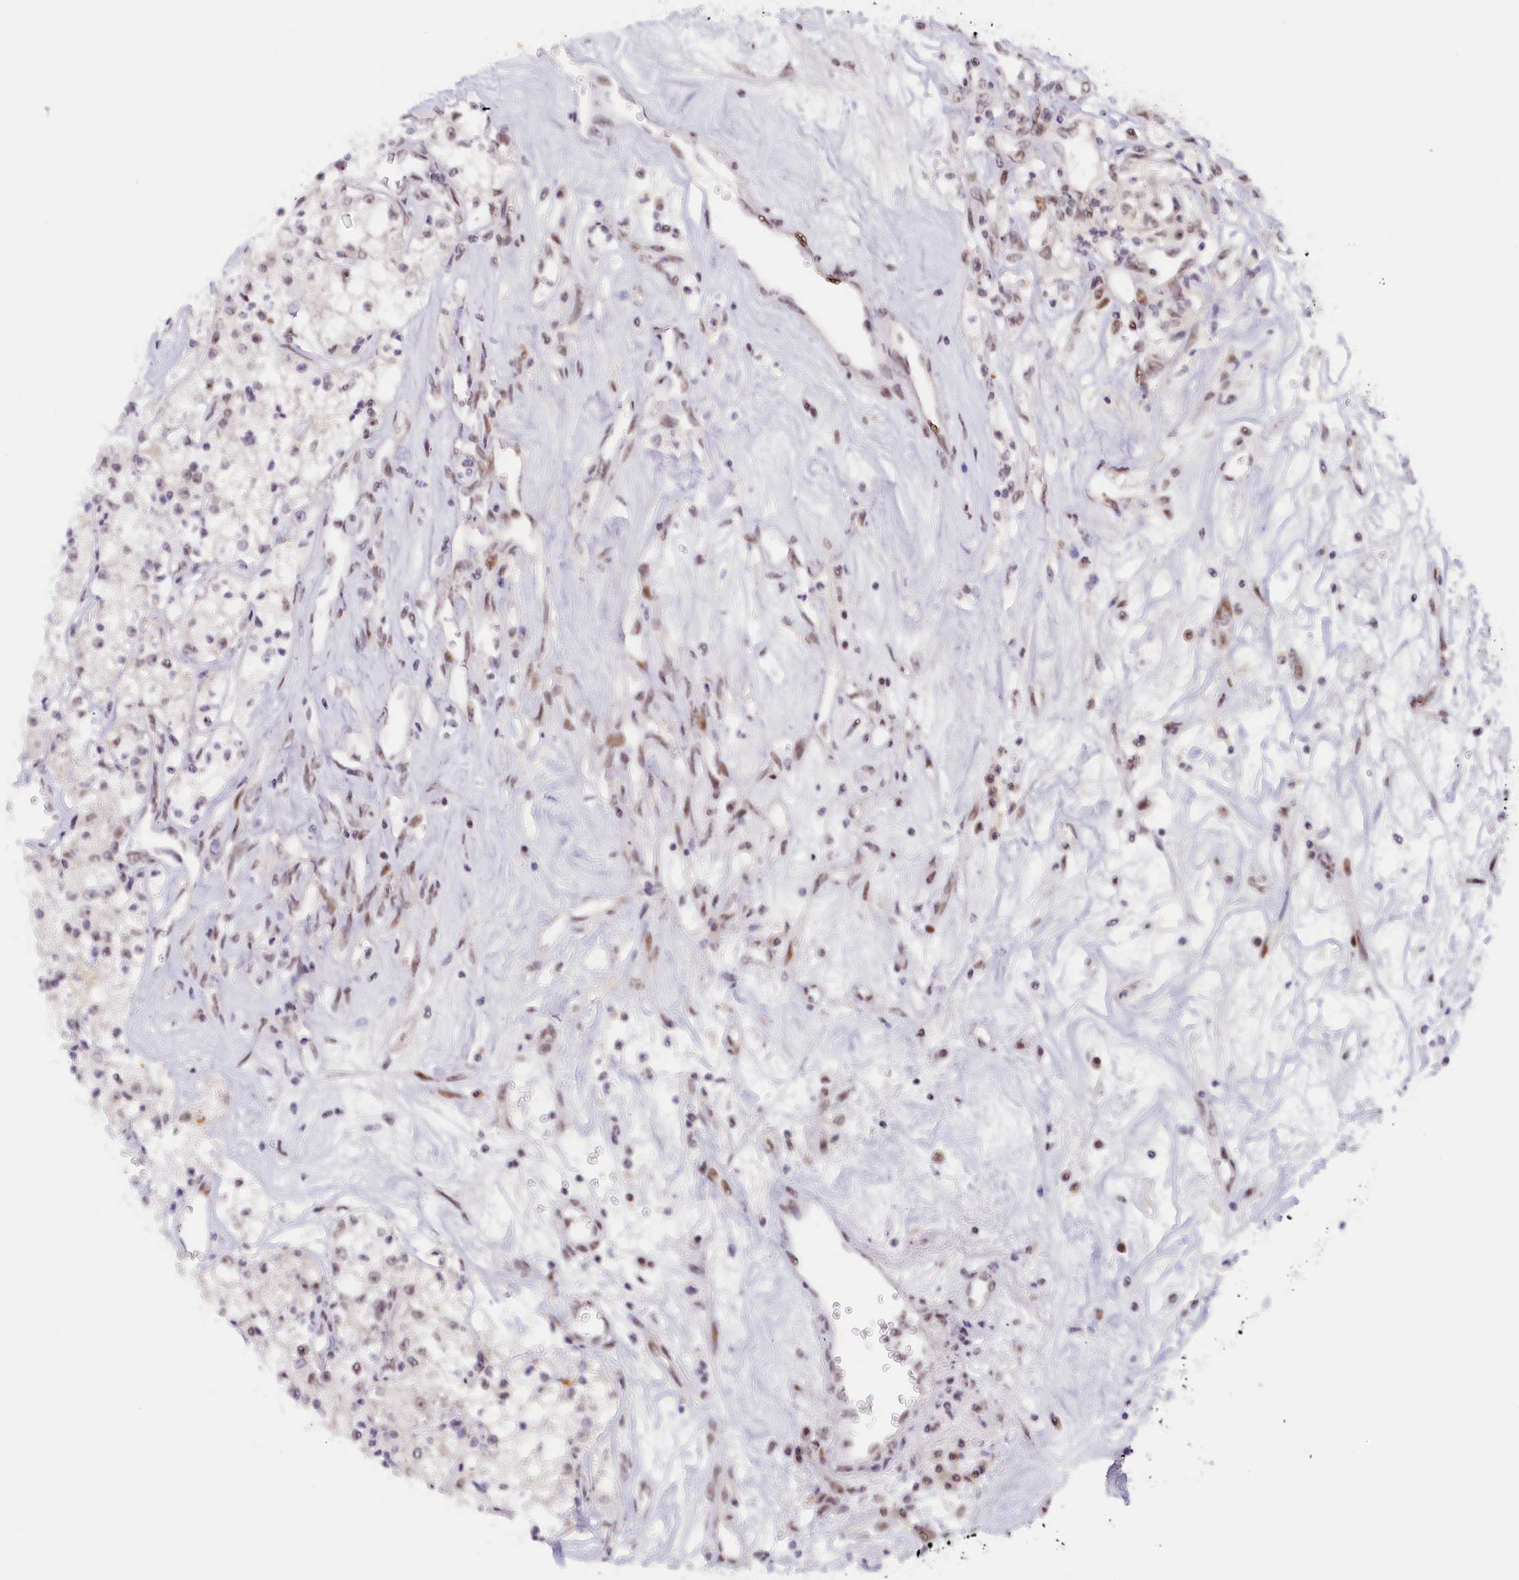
{"staining": {"intensity": "weak", "quantity": "25%-75%", "location": "nuclear"}, "tissue": "renal cancer", "cell_type": "Tumor cells", "image_type": "cancer", "snomed": [{"axis": "morphology", "description": "Adenocarcinoma, NOS"}, {"axis": "topography", "description": "Kidney"}], "caption": "Immunohistochemistry (IHC) (DAB (3,3'-diaminobenzidine)) staining of human adenocarcinoma (renal) exhibits weak nuclear protein positivity in approximately 25%-75% of tumor cells.", "gene": "SEC31B", "patient": {"sex": "female", "age": 59}}